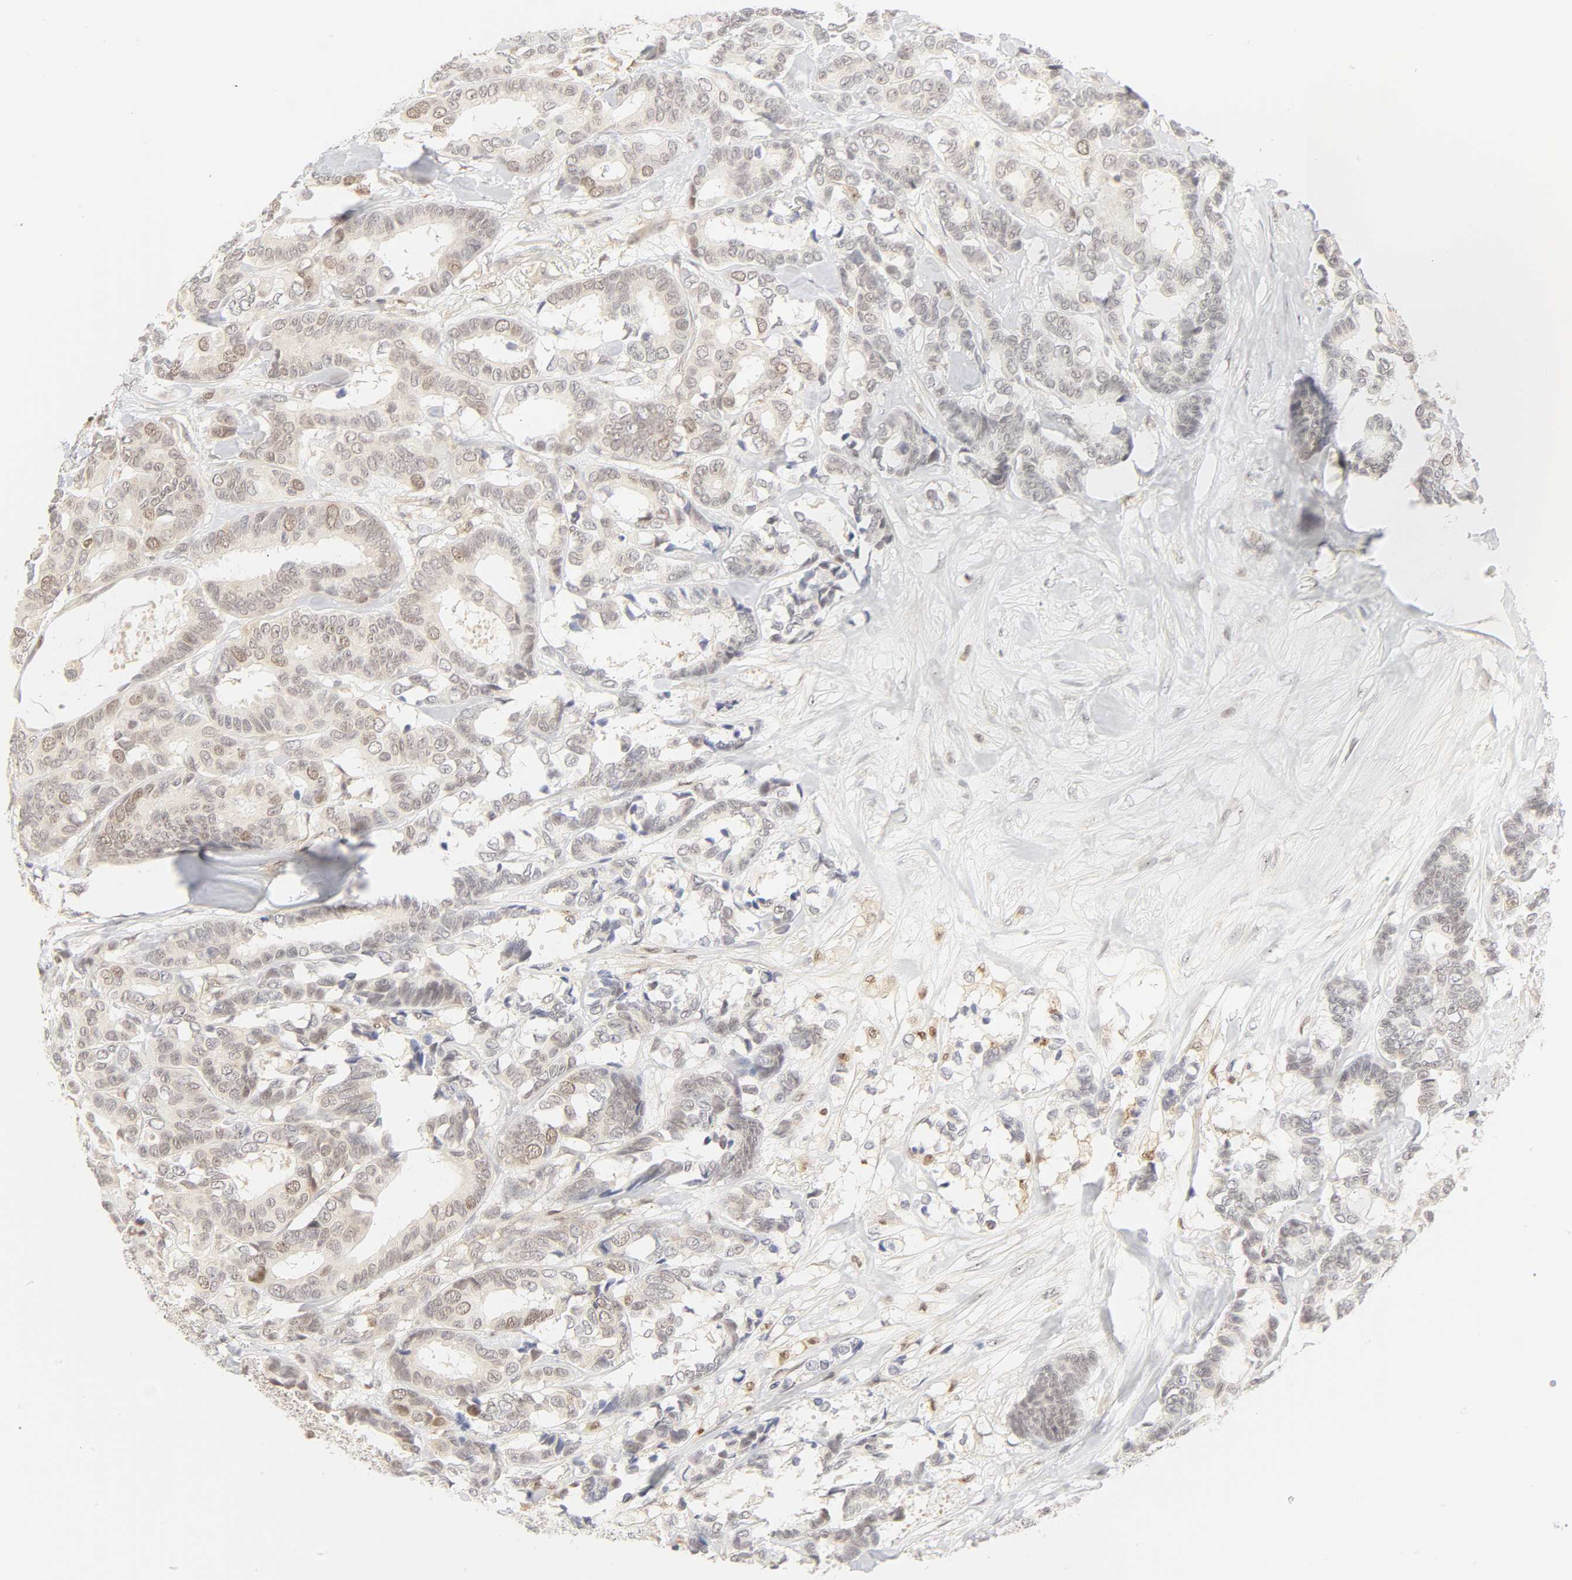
{"staining": {"intensity": "weak", "quantity": "<25%", "location": "cytoplasmic/membranous"}, "tissue": "breast cancer", "cell_type": "Tumor cells", "image_type": "cancer", "snomed": [{"axis": "morphology", "description": "Duct carcinoma"}, {"axis": "topography", "description": "Breast"}], "caption": "Protein analysis of breast infiltrating ductal carcinoma displays no significant expression in tumor cells.", "gene": "KIF2A", "patient": {"sex": "female", "age": 87}}